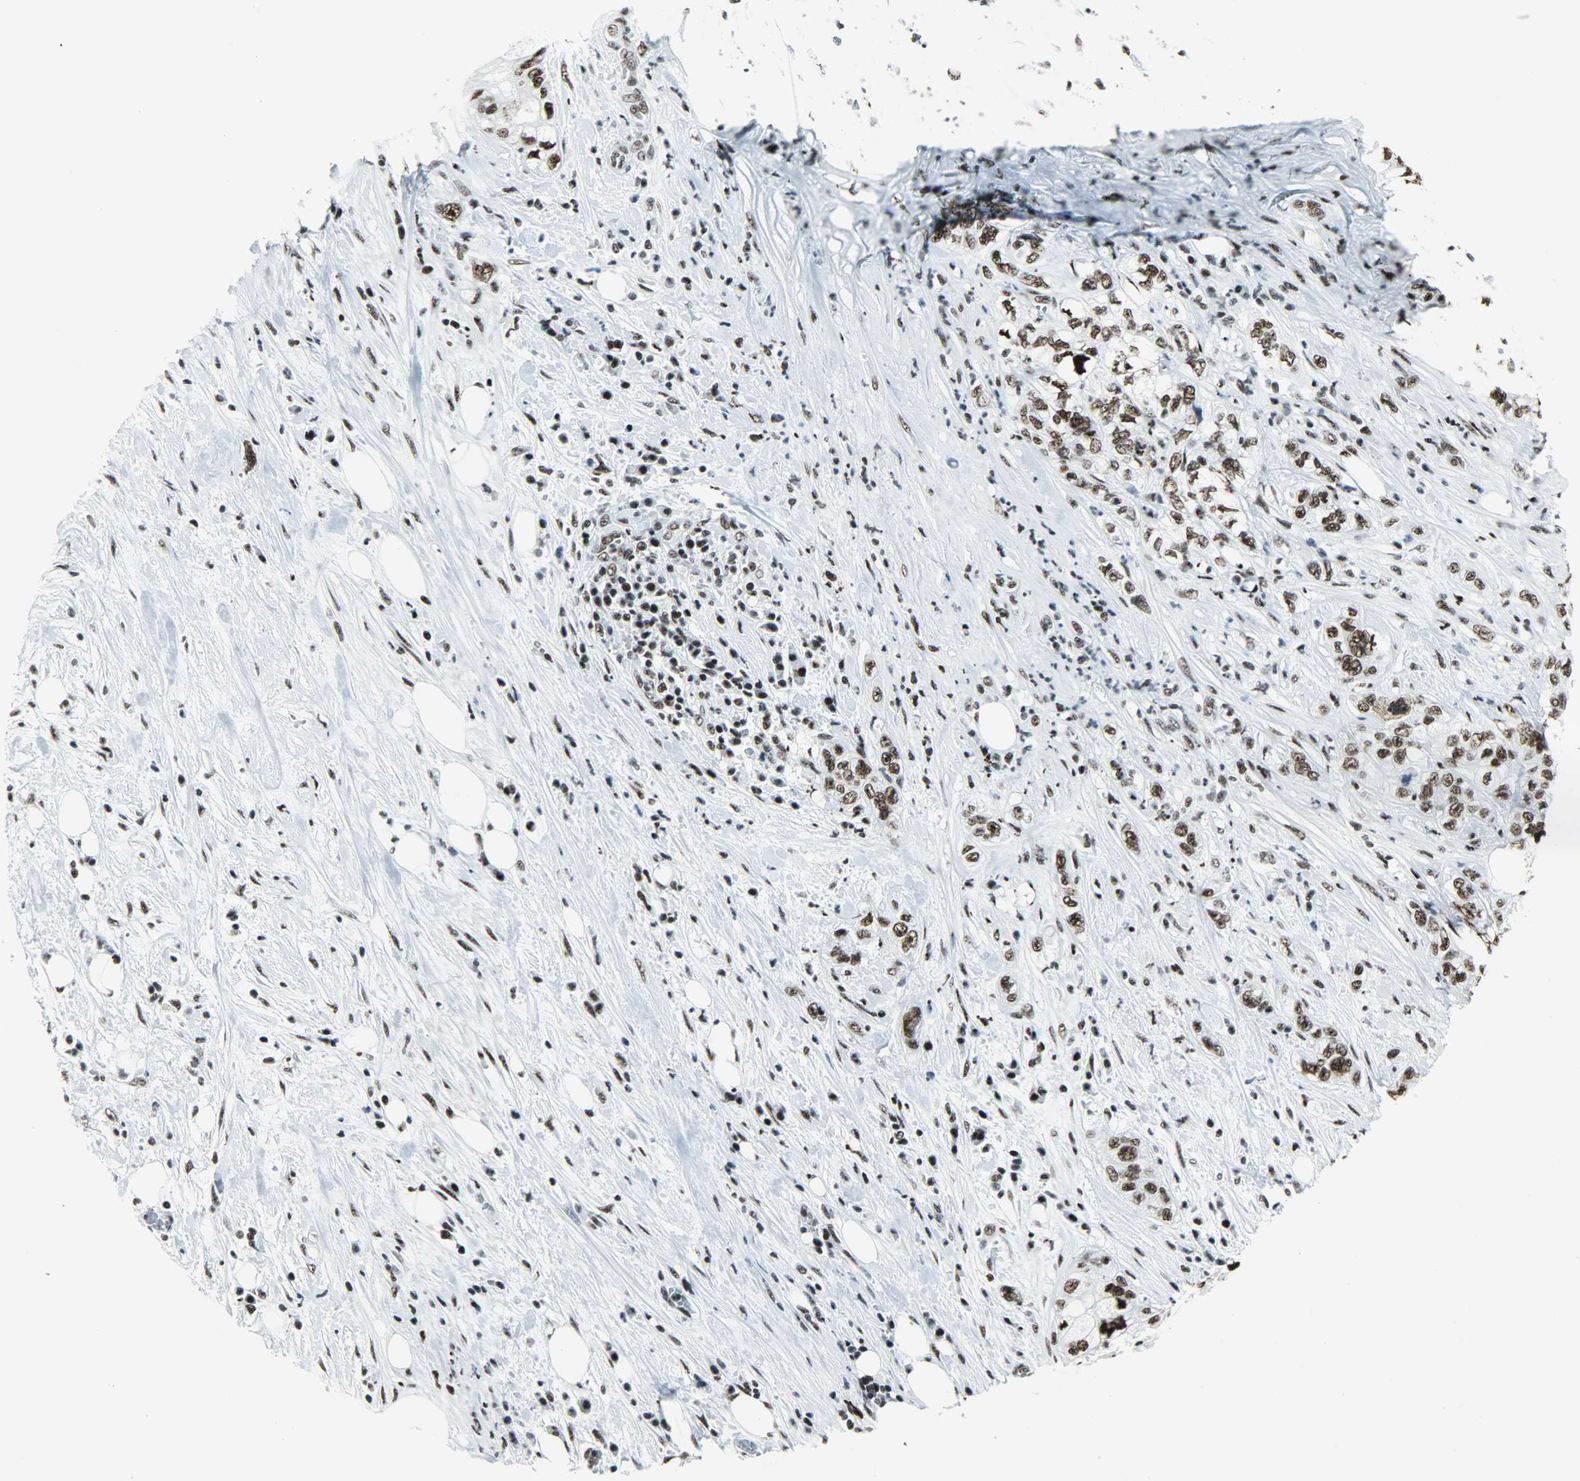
{"staining": {"intensity": "strong", "quantity": ">75%", "location": "nuclear"}, "tissue": "pancreatic cancer", "cell_type": "Tumor cells", "image_type": "cancer", "snomed": [{"axis": "morphology", "description": "Adenocarcinoma, NOS"}, {"axis": "topography", "description": "Pancreas"}], "caption": "A brown stain highlights strong nuclear positivity of a protein in human pancreatic cancer (adenocarcinoma) tumor cells.", "gene": "SNRPA", "patient": {"sex": "male", "age": 70}}